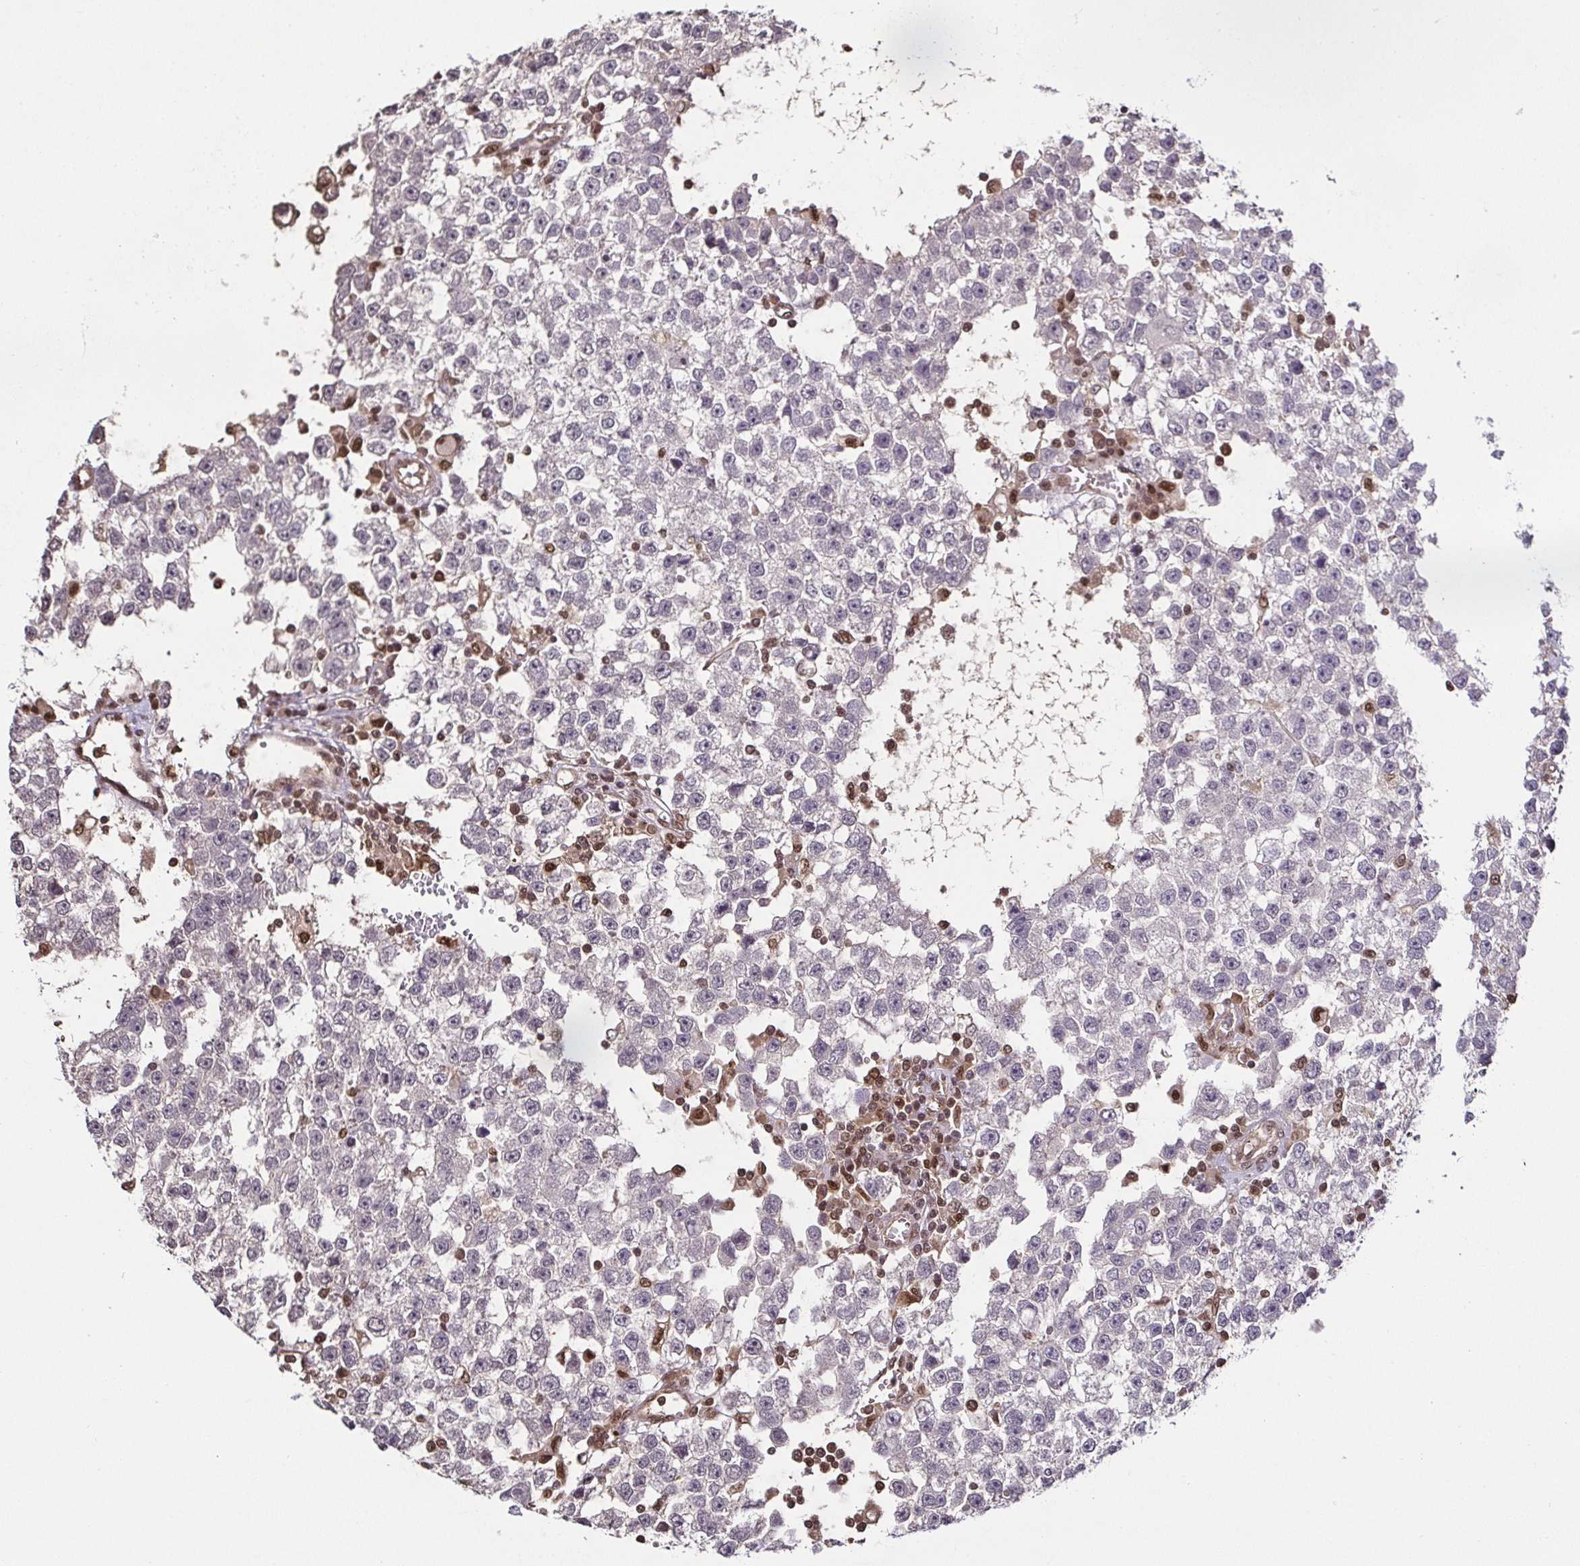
{"staining": {"intensity": "negative", "quantity": "none", "location": "none"}, "tissue": "testis cancer", "cell_type": "Tumor cells", "image_type": "cancer", "snomed": [{"axis": "morphology", "description": "Seminoma, NOS"}, {"axis": "topography", "description": "Testis"}], "caption": "Human seminoma (testis) stained for a protein using IHC displays no positivity in tumor cells.", "gene": "PSMB9", "patient": {"sex": "male", "age": 34}}